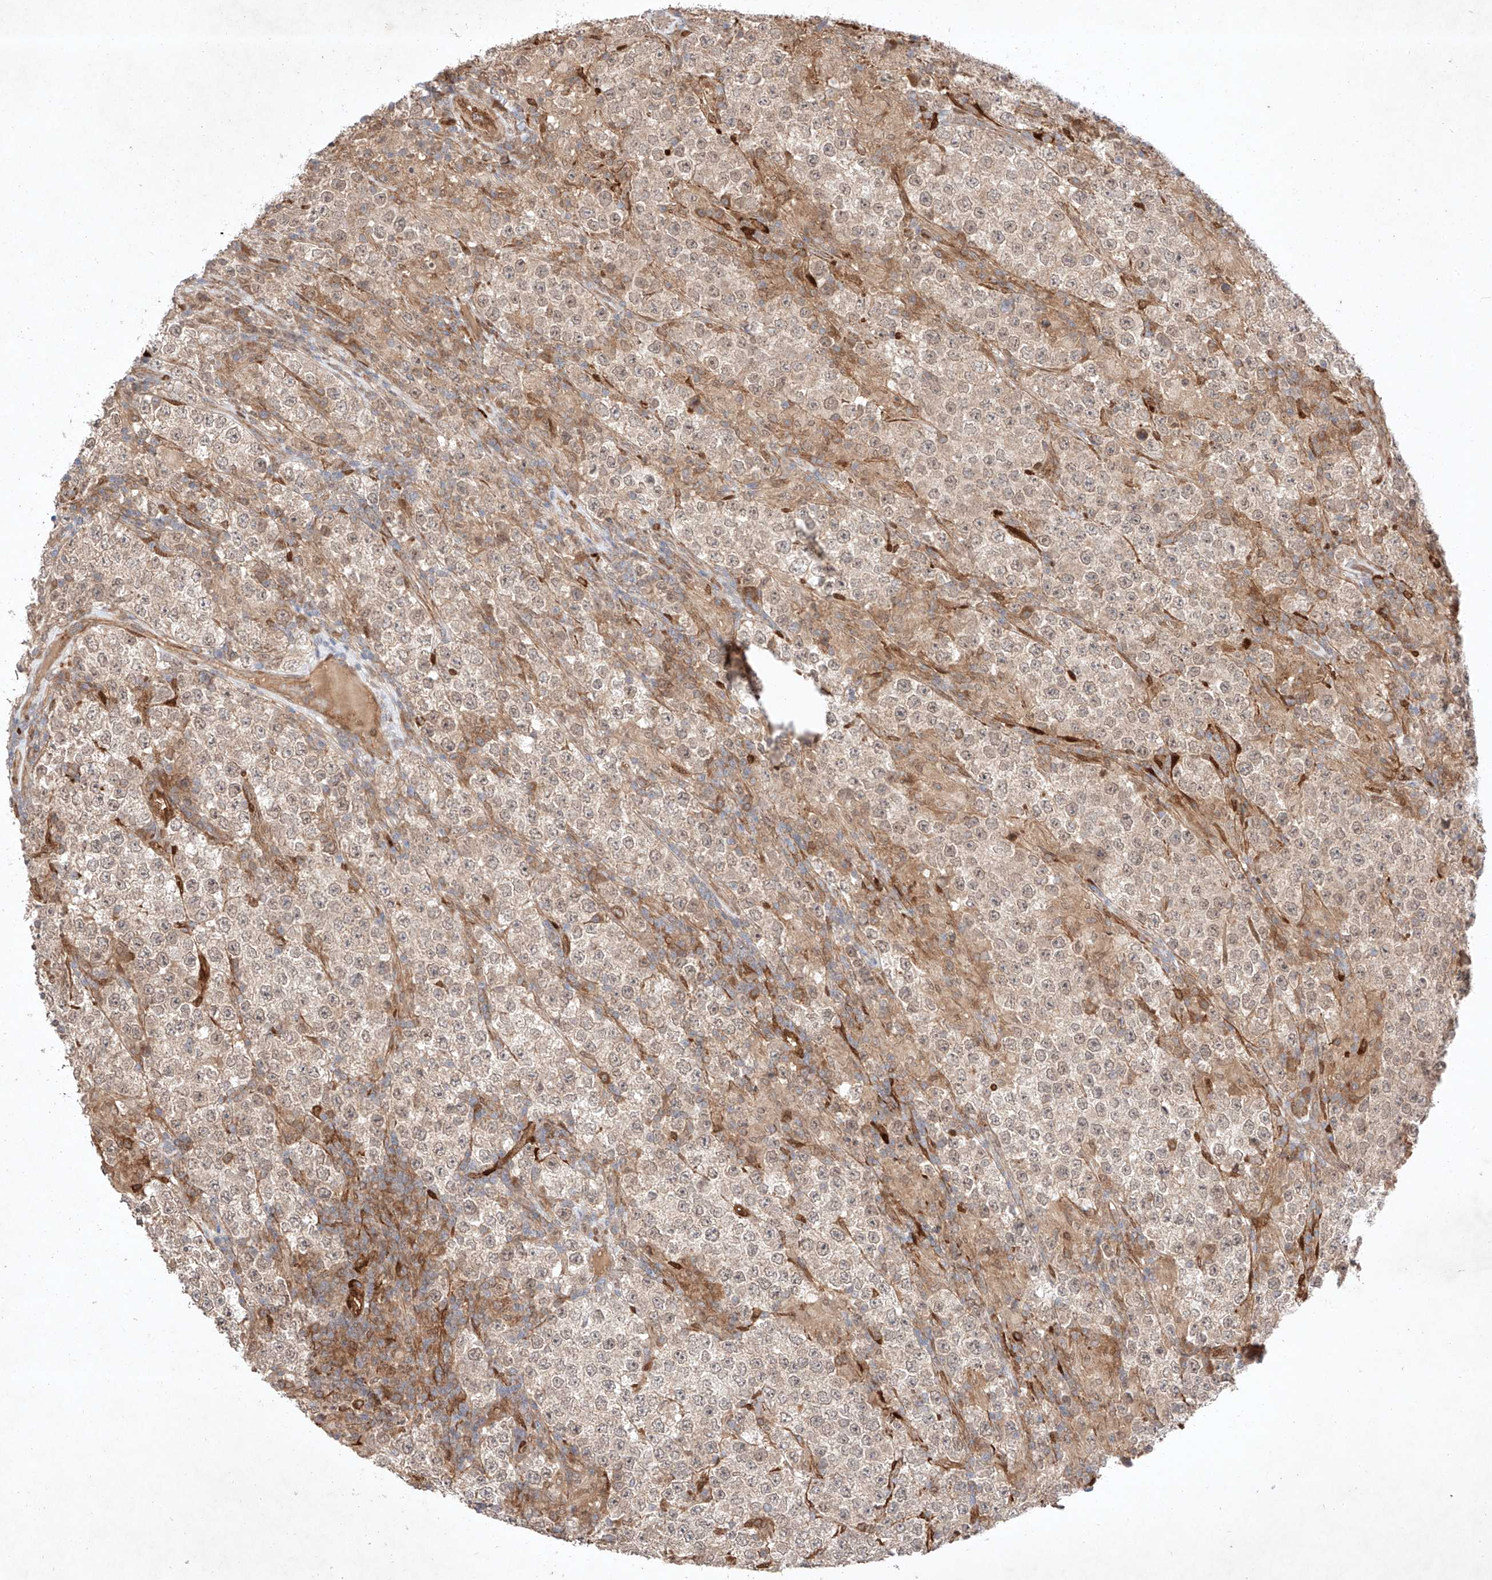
{"staining": {"intensity": "weak", "quantity": "<25%", "location": "cytoplasmic/membranous,nuclear"}, "tissue": "testis cancer", "cell_type": "Tumor cells", "image_type": "cancer", "snomed": [{"axis": "morphology", "description": "Normal tissue, NOS"}, {"axis": "morphology", "description": "Urothelial carcinoma, High grade"}, {"axis": "morphology", "description": "Seminoma, NOS"}, {"axis": "morphology", "description": "Carcinoma, Embryonal, NOS"}, {"axis": "topography", "description": "Urinary bladder"}, {"axis": "topography", "description": "Testis"}], "caption": "High magnification brightfield microscopy of testis embryonal carcinoma stained with DAB (3,3'-diaminobenzidine) (brown) and counterstained with hematoxylin (blue): tumor cells show no significant positivity.", "gene": "ZNF124", "patient": {"sex": "male", "age": 41}}